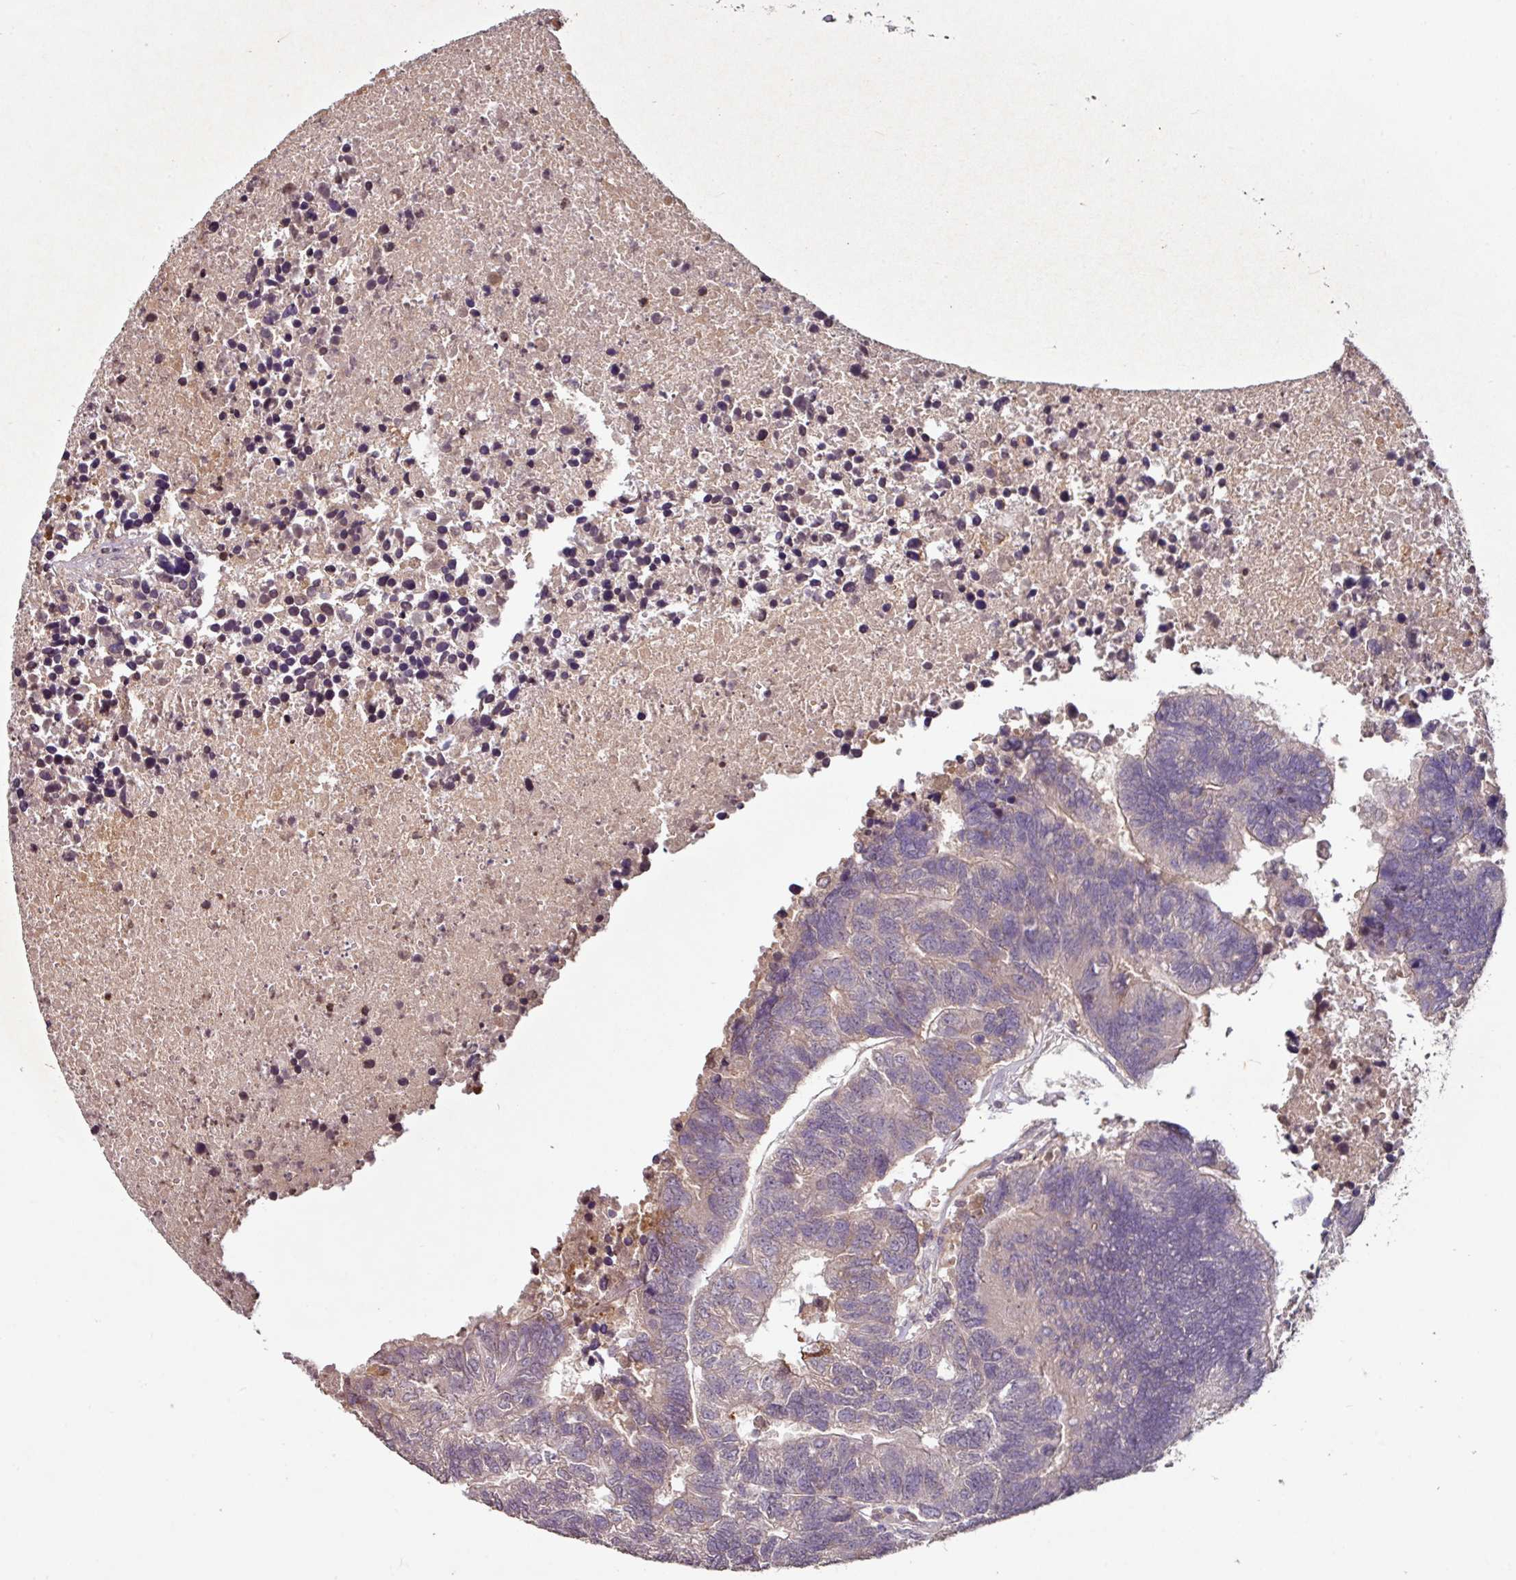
{"staining": {"intensity": "negative", "quantity": "none", "location": "none"}, "tissue": "colorectal cancer", "cell_type": "Tumor cells", "image_type": "cancer", "snomed": [{"axis": "morphology", "description": "Adenocarcinoma, NOS"}, {"axis": "topography", "description": "Colon"}], "caption": "High magnification brightfield microscopy of colorectal cancer stained with DAB (brown) and counterstained with hematoxylin (blue): tumor cells show no significant positivity.", "gene": "SLC5A10", "patient": {"sex": "female", "age": 48}}